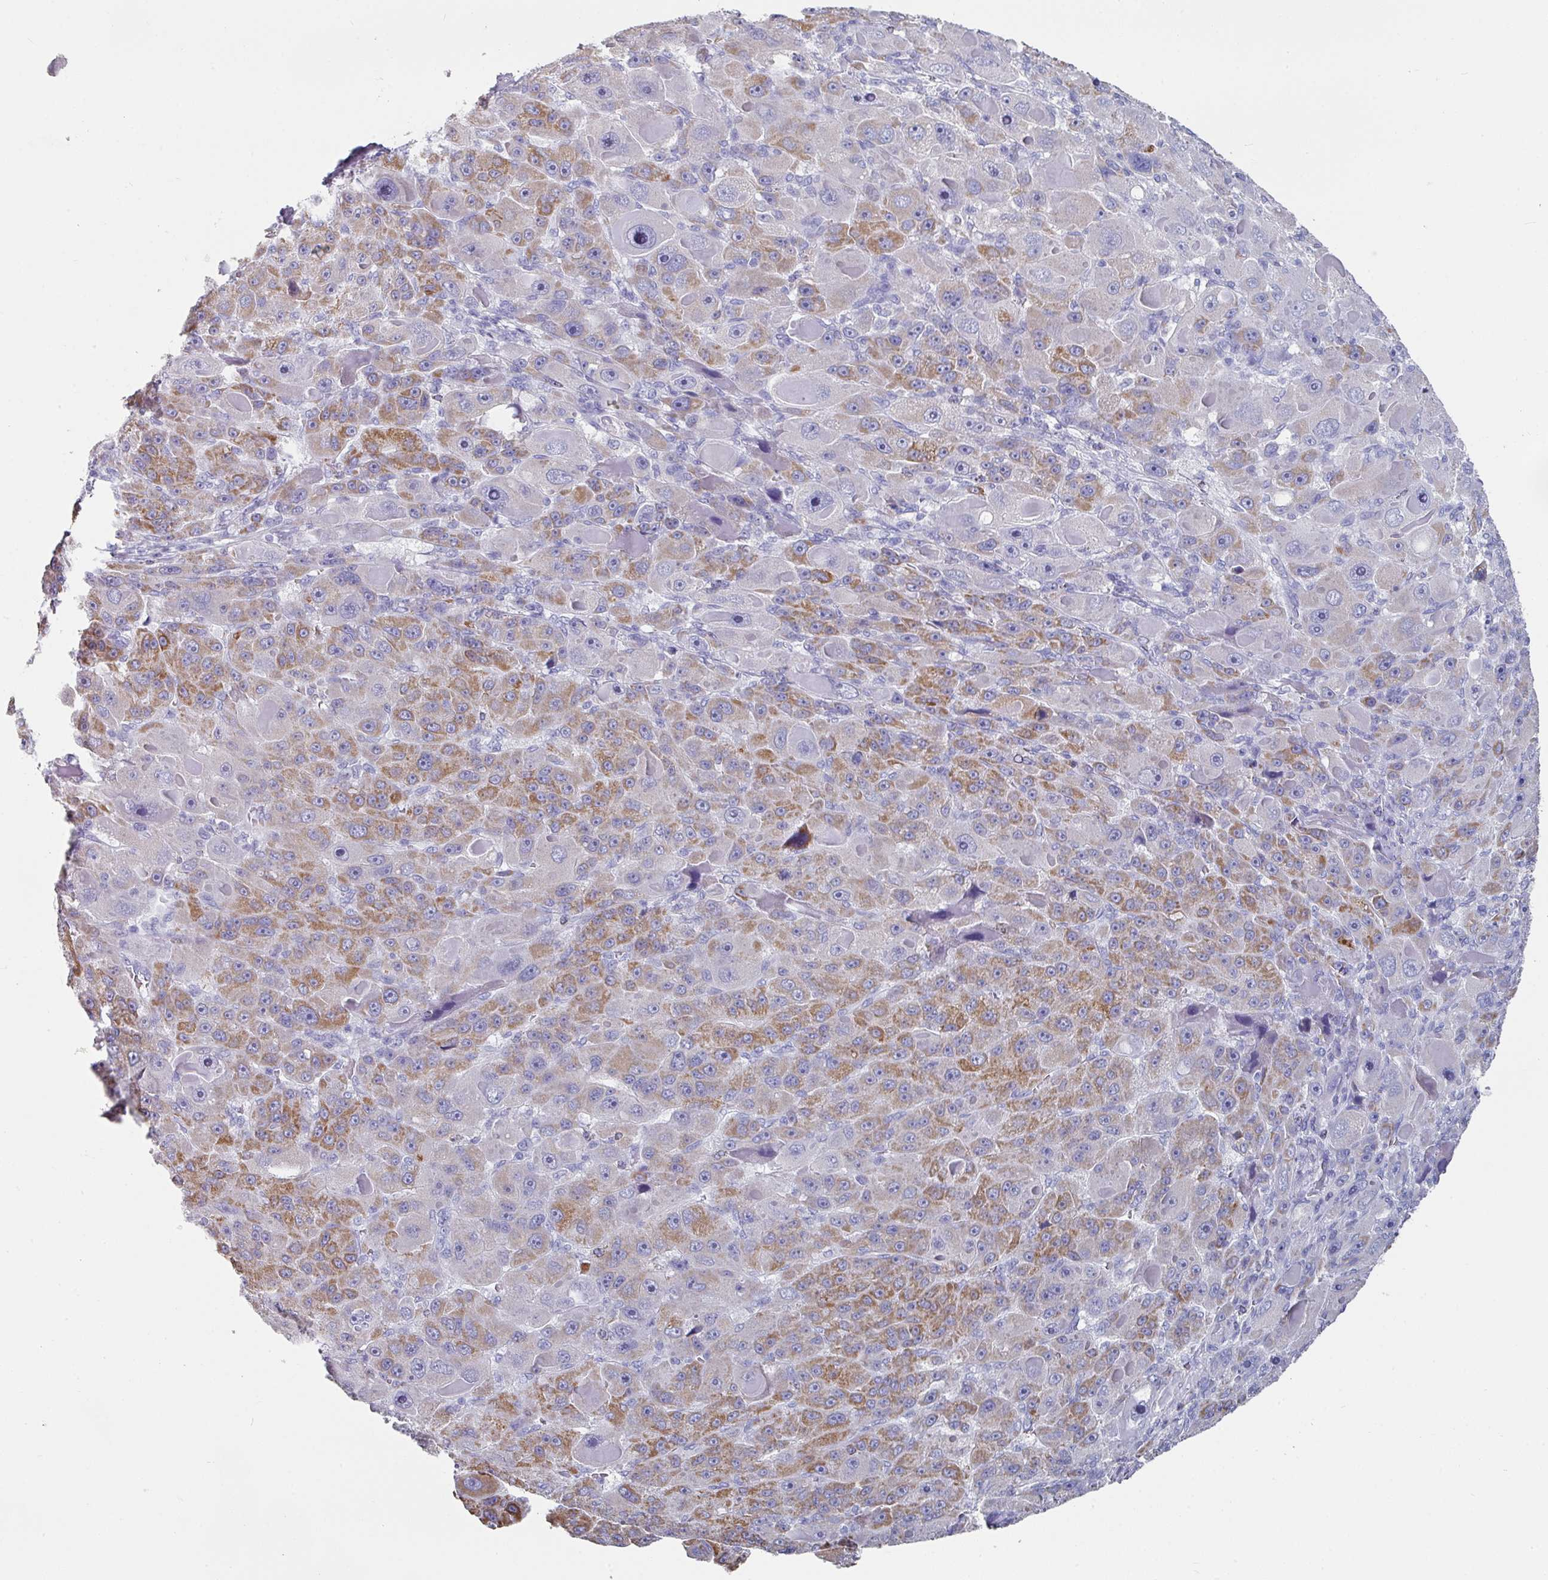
{"staining": {"intensity": "moderate", "quantity": "25%-75%", "location": "cytoplasmic/membranous"}, "tissue": "liver cancer", "cell_type": "Tumor cells", "image_type": "cancer", "snomed": [{"axis": "morphology", "description": "Carcinoma, Hepatocellular, NOS"}, {"axis": "topography", "description": "Liver"}], "caption": "Immunohistochemistry (IHC) histopathology image of neoplastic tissue: human hepatocellular carcinoma (liver) stained using immunohistochemistry (IHC) shows medium levels of moderate protein expression localized specifically in the cytoplasmic/membranous of tumor cells, appearing as a cytoplasmic/membranous brown color.", "gene": "SETBP1", "patient": {"sex": "male", "age": 76}}